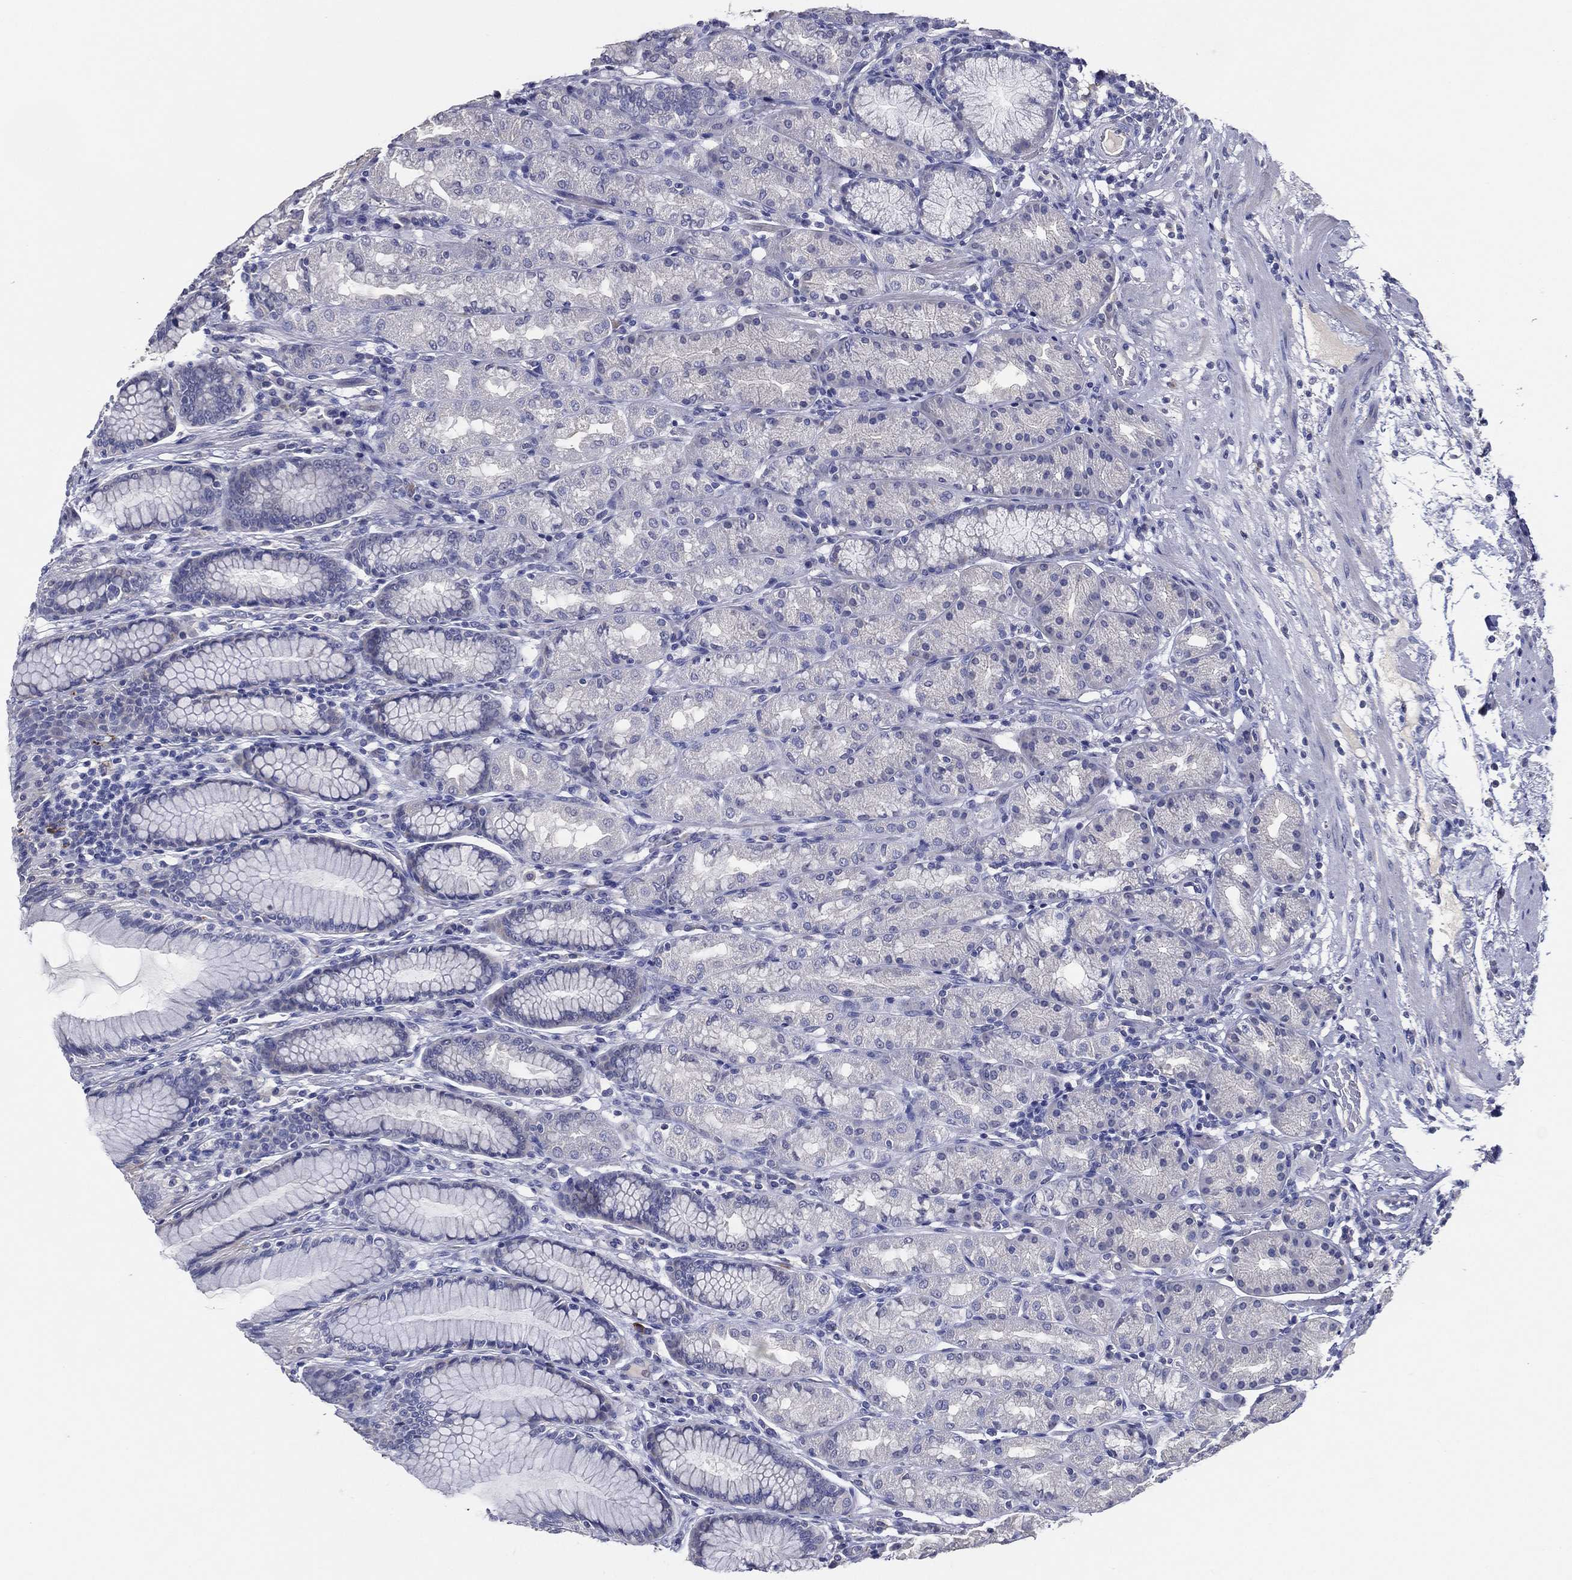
{"staining": {"intensity": "negative", "quantity": "none", "location": "none"}, "tissue": "stomach", "cell_type": "Glandular cells", "image_type": "normal", "snomed": [{"axis": "morphology", "description": "Normal tissue, NOS"}, {"axis": "morphology", "description": "Adenocarcinoma, NOS"}, {"axis": "topography", "description": "Stomach"}], "caption": "A high-resolution image shows immunohistochemistry (IHC) staining of benign stomach, which reveals no significant expression in glandular cells.", "gene": "TFAP2A", "patient": {"sex": "female", "age": 79}}